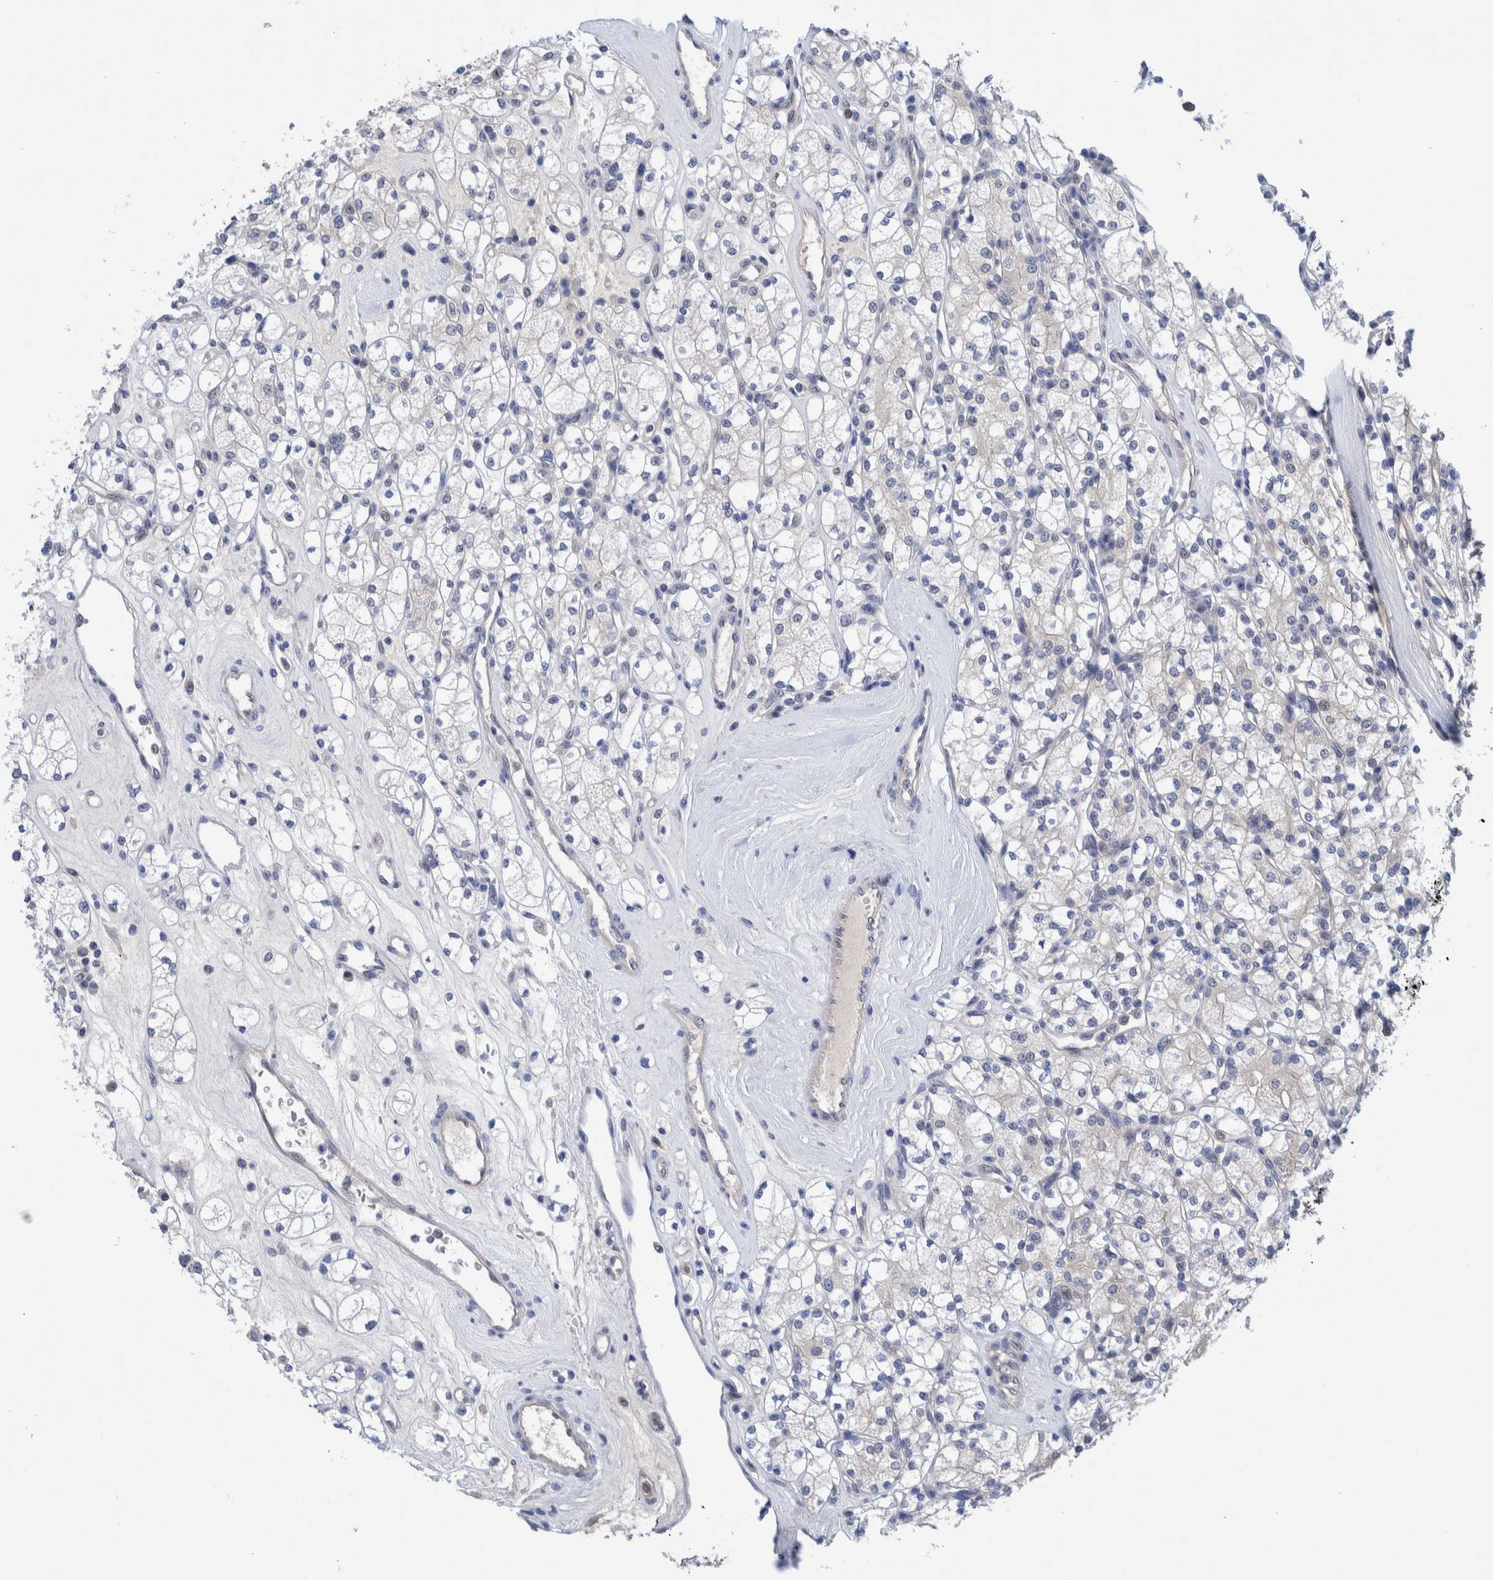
{"staining": {"intensity": "negative", "quantity": "none", "location": "none"}, "tissue": "renal cancer", "cell_type": "Tumor cells", "image_type": "cancer", "snomed": [{"axis": "morphology", "description": "Adenocarcinoma, NOS"}, {"axis": "topography", "description": "Kidney"}], "caption": "Tumor cells show no significant positivity in renal cancer (adenocarcinoma).", "gene": "PFAS", "patient": {"sex": "male", "age": 77}}